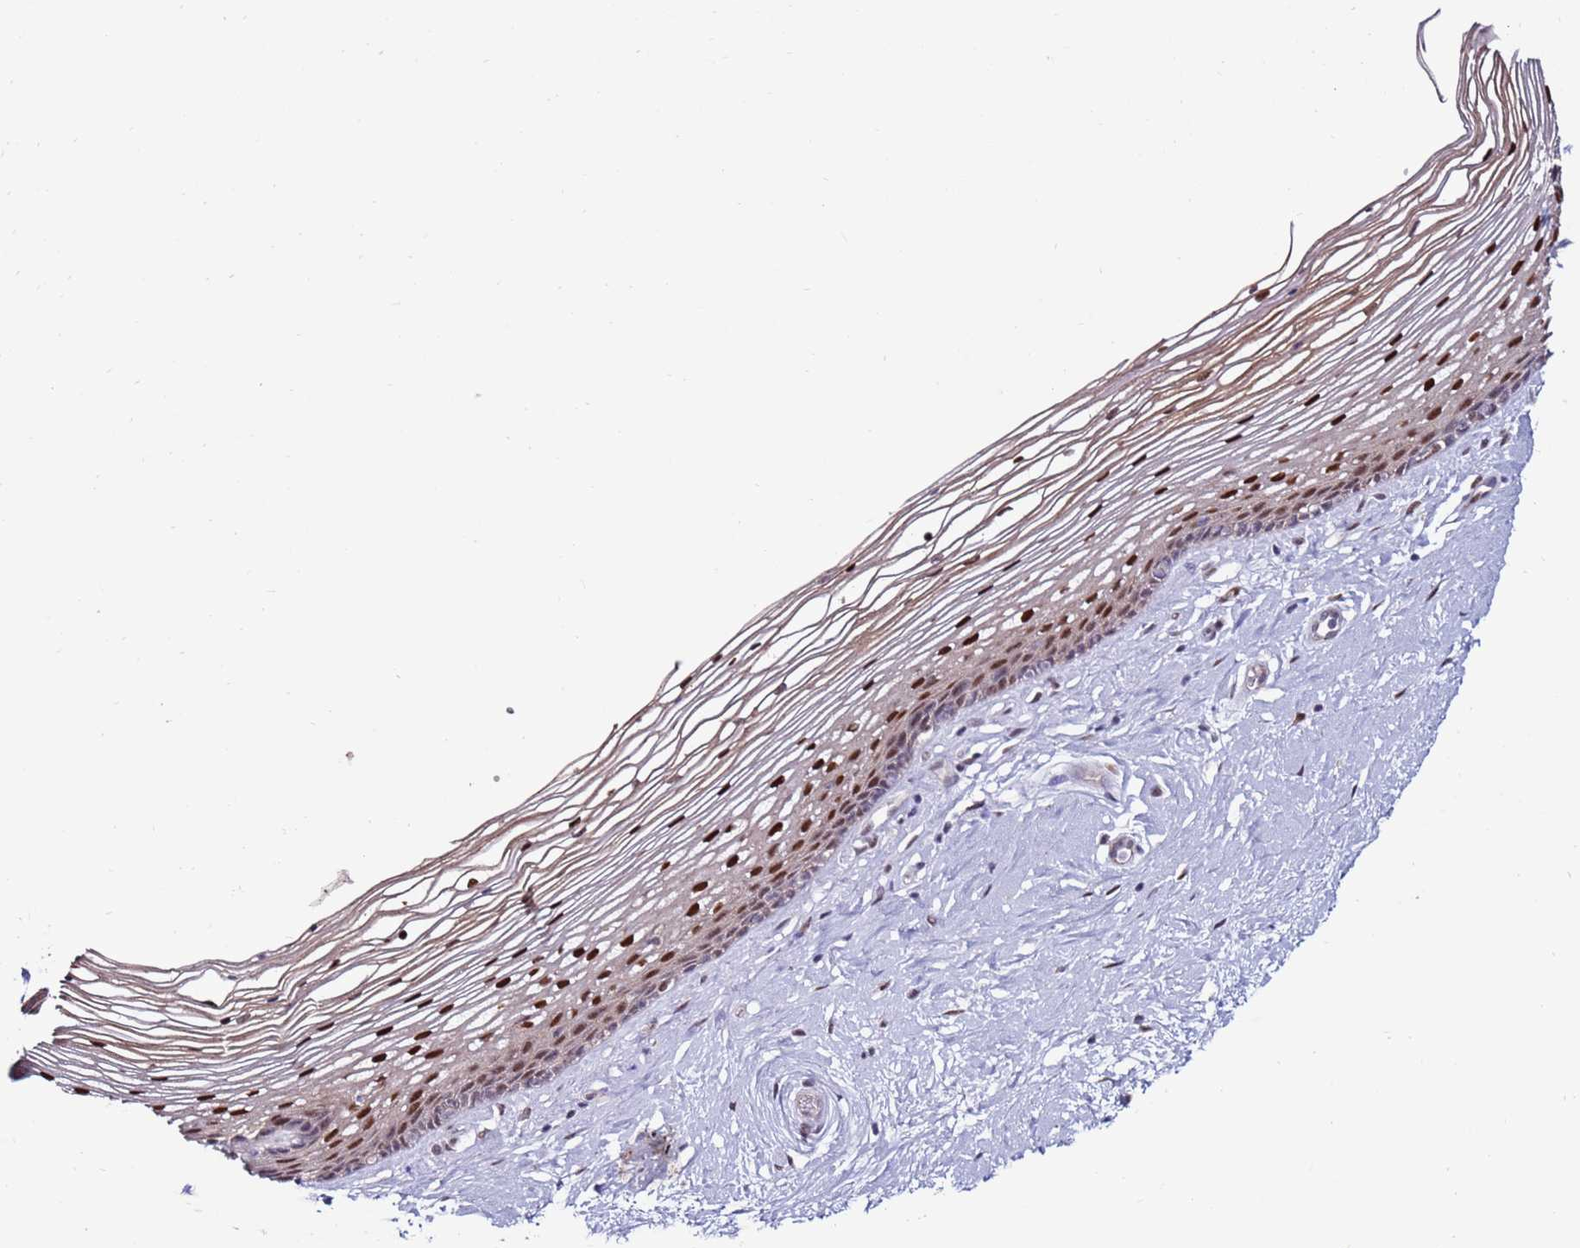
{"staining": {"intensity": "moderate", "quantity": ">75%", "location": "cytoplasmic/membranous,nuclear"}, "tissue": "vagina", "cell_type": "Squamous epithelial cells", "image_type": "normal", "snomed": [{"axis": "morphology", "description": "Normal tissue, NOS"}, {"axis": "topography", "description": "Vagina"}], "caption": "Vagina stained for a protein (brown) displays moderate cytoplasmic/membranous,nuclear positive staining in about >75% of squamous epithelial cells.", "gene": "KPNA4", "patient": {"sex": "female", "age": 46}}